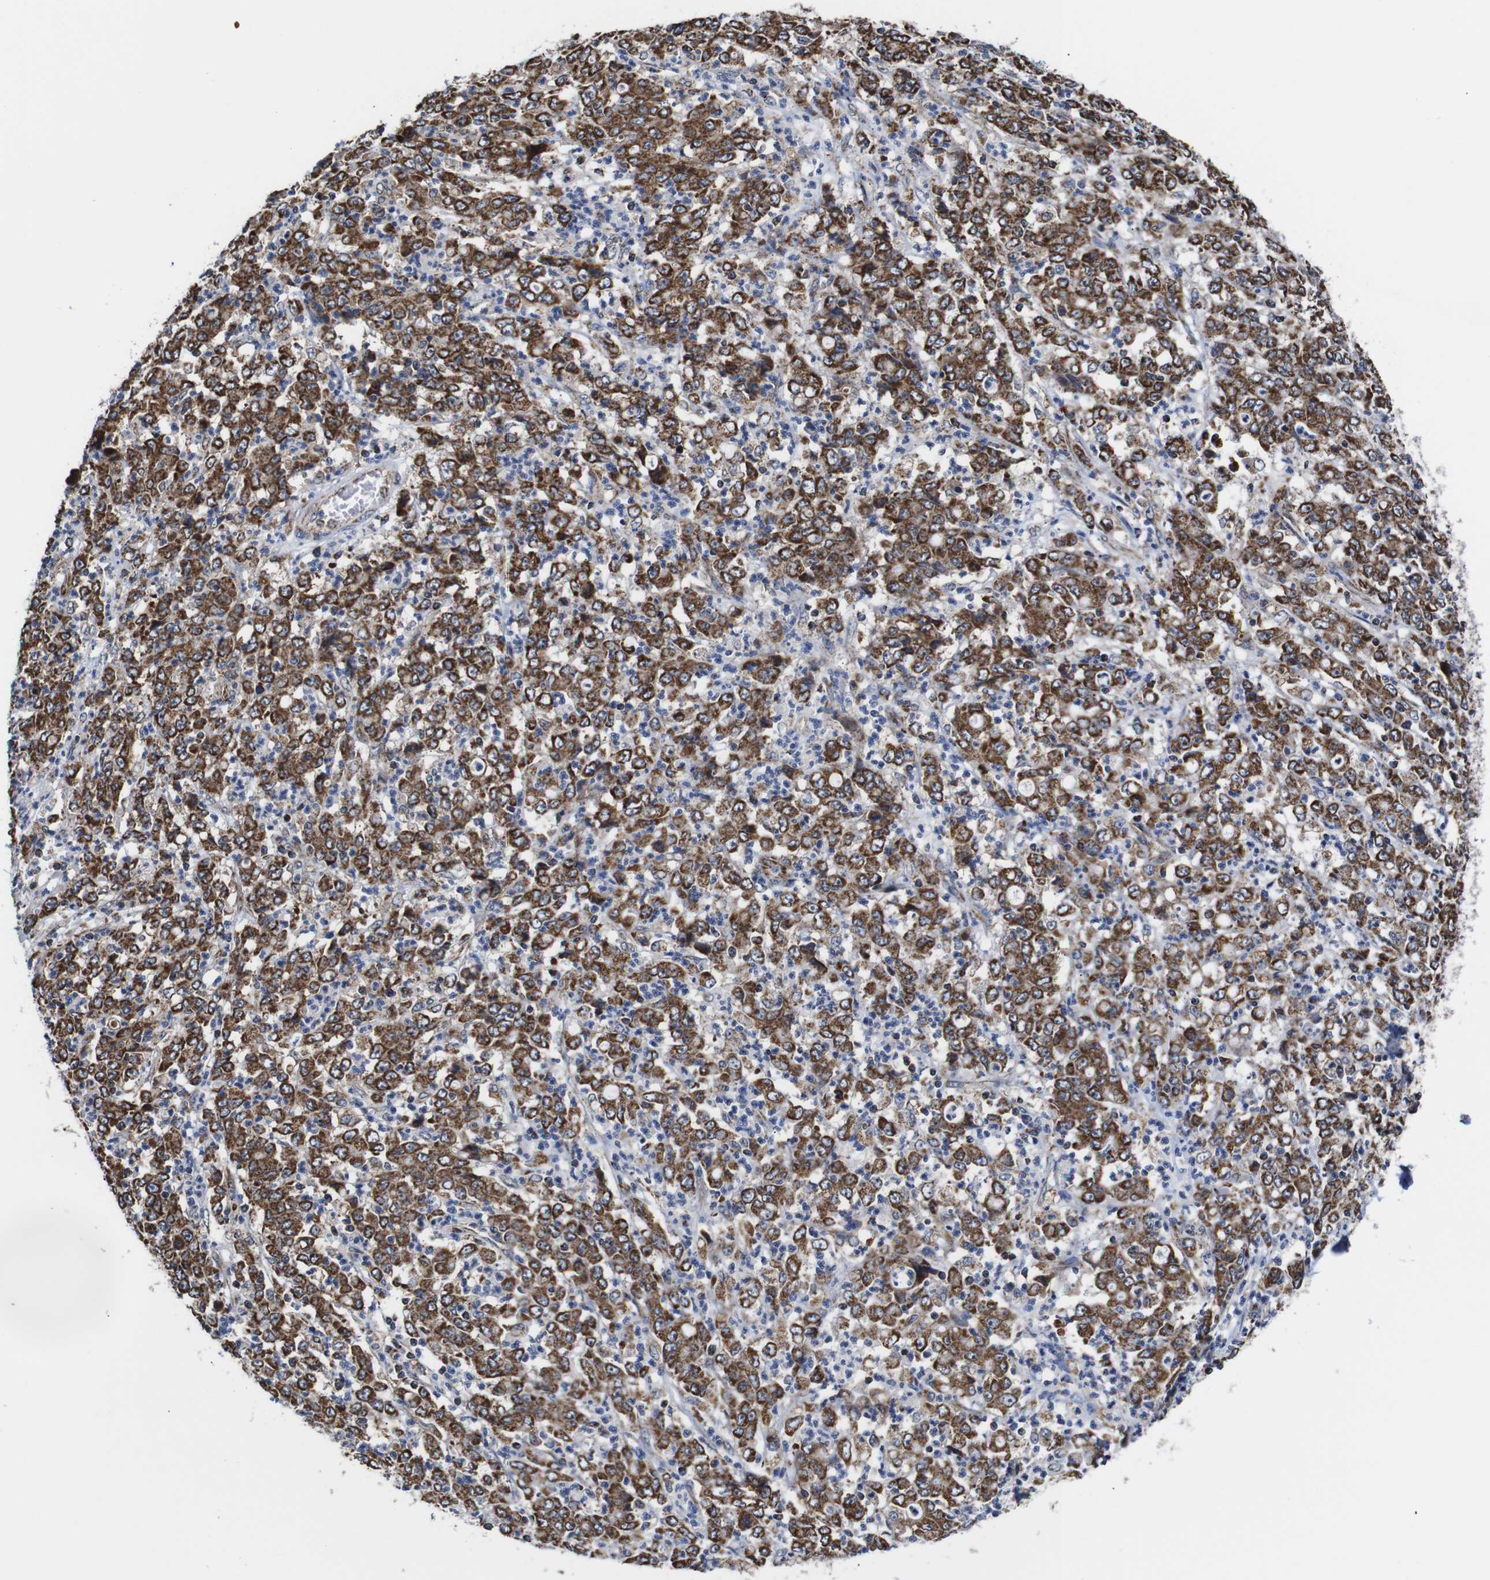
{"staining": {"intensity": "strong", "quantity": ">75%", "location": "cytoplasmic/membranous"}, "tissue": "stomach cancer", "cell_type": "Tumor cells", "image_type": "cancer", "snomed": [{"axis": "morphology", "description": "Adenocarcinoma, NOS"}, {"axis": "topography", "description": "Stomach, lower"}], "caption": "High-magnification brightfield microscopy of stomach adenocarcinoma stained with DAB (brown) and counterstained with hematoxylin (blue). tumor cells exhibit strong cytoplasmic/membranous staining is appreciated in about>75% of cells. (DAB = brown stain, brightfield microscopy at high magnification).", "gene": "C17orf80", "patient": {"sex": "female", "age": 71}}